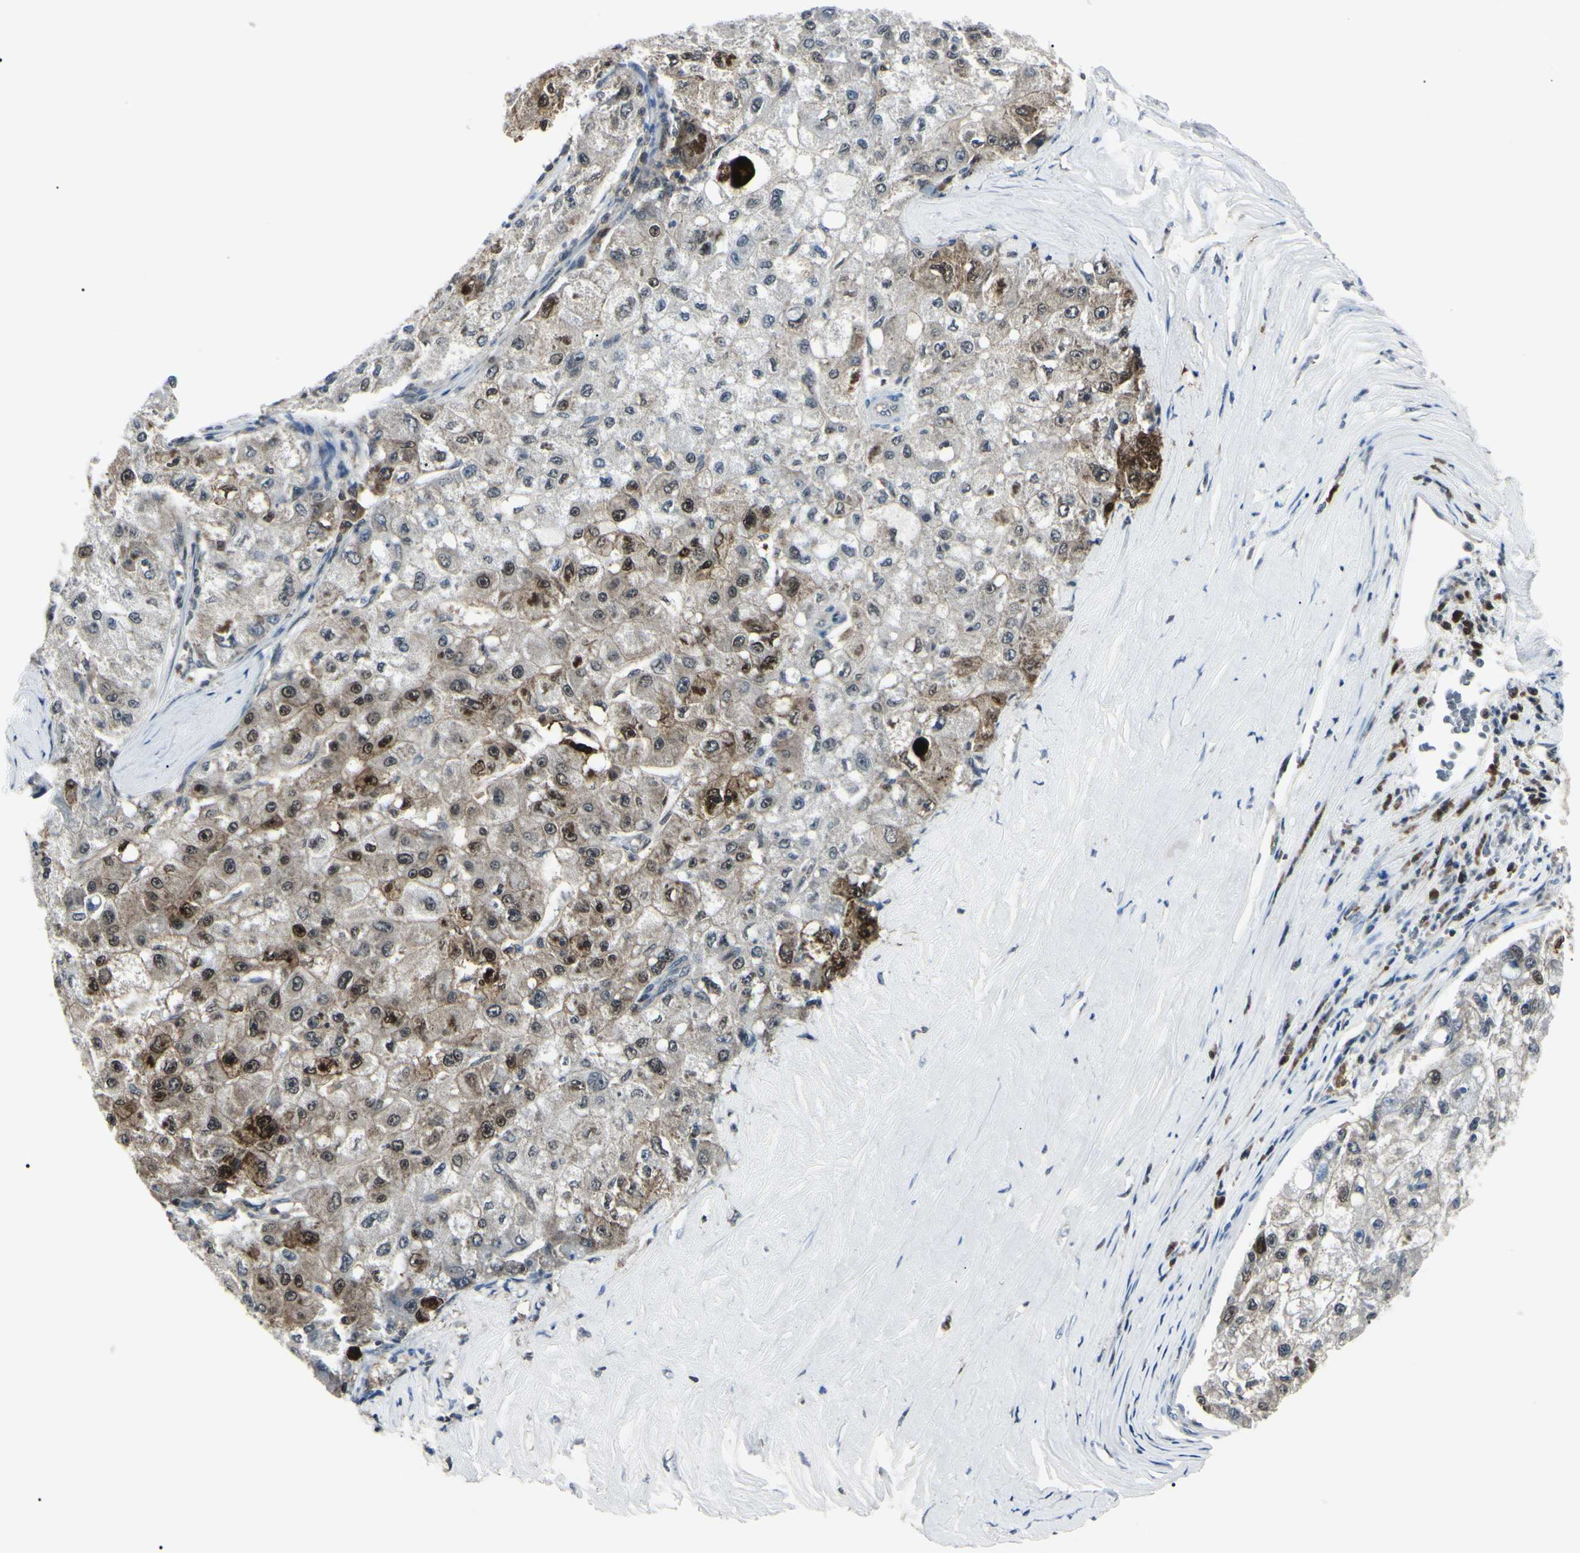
{"staining": {"intensity": "moderate", "quantity": "25%-75%", "location": "cytoplasmic/membranous,nuclear"}, "tissue": "liver cancer", "cell_type": "Tumor cells", "image_type": "cancer", "snomed": [{"axis": "morphology", "description": "Carcinoma, Hepatocellular, NOS"}, {"axis": "topography", "description": "Liver"}], "caption": "Protein expression analysis of human liver cancer (hepatocellular carcinoma) reveals moderate cytoplasmic/membranous and nuclear expression in about 25%-75% of tumor cells. The staining is performed using DAB (3,3'-diaminobenzidine) brown chromogen to label protein expression. The nuclei are counter-stained blue using hematoxylin.", "gene": "PGK1", "patient": {"sex": "male", "age": 80}}